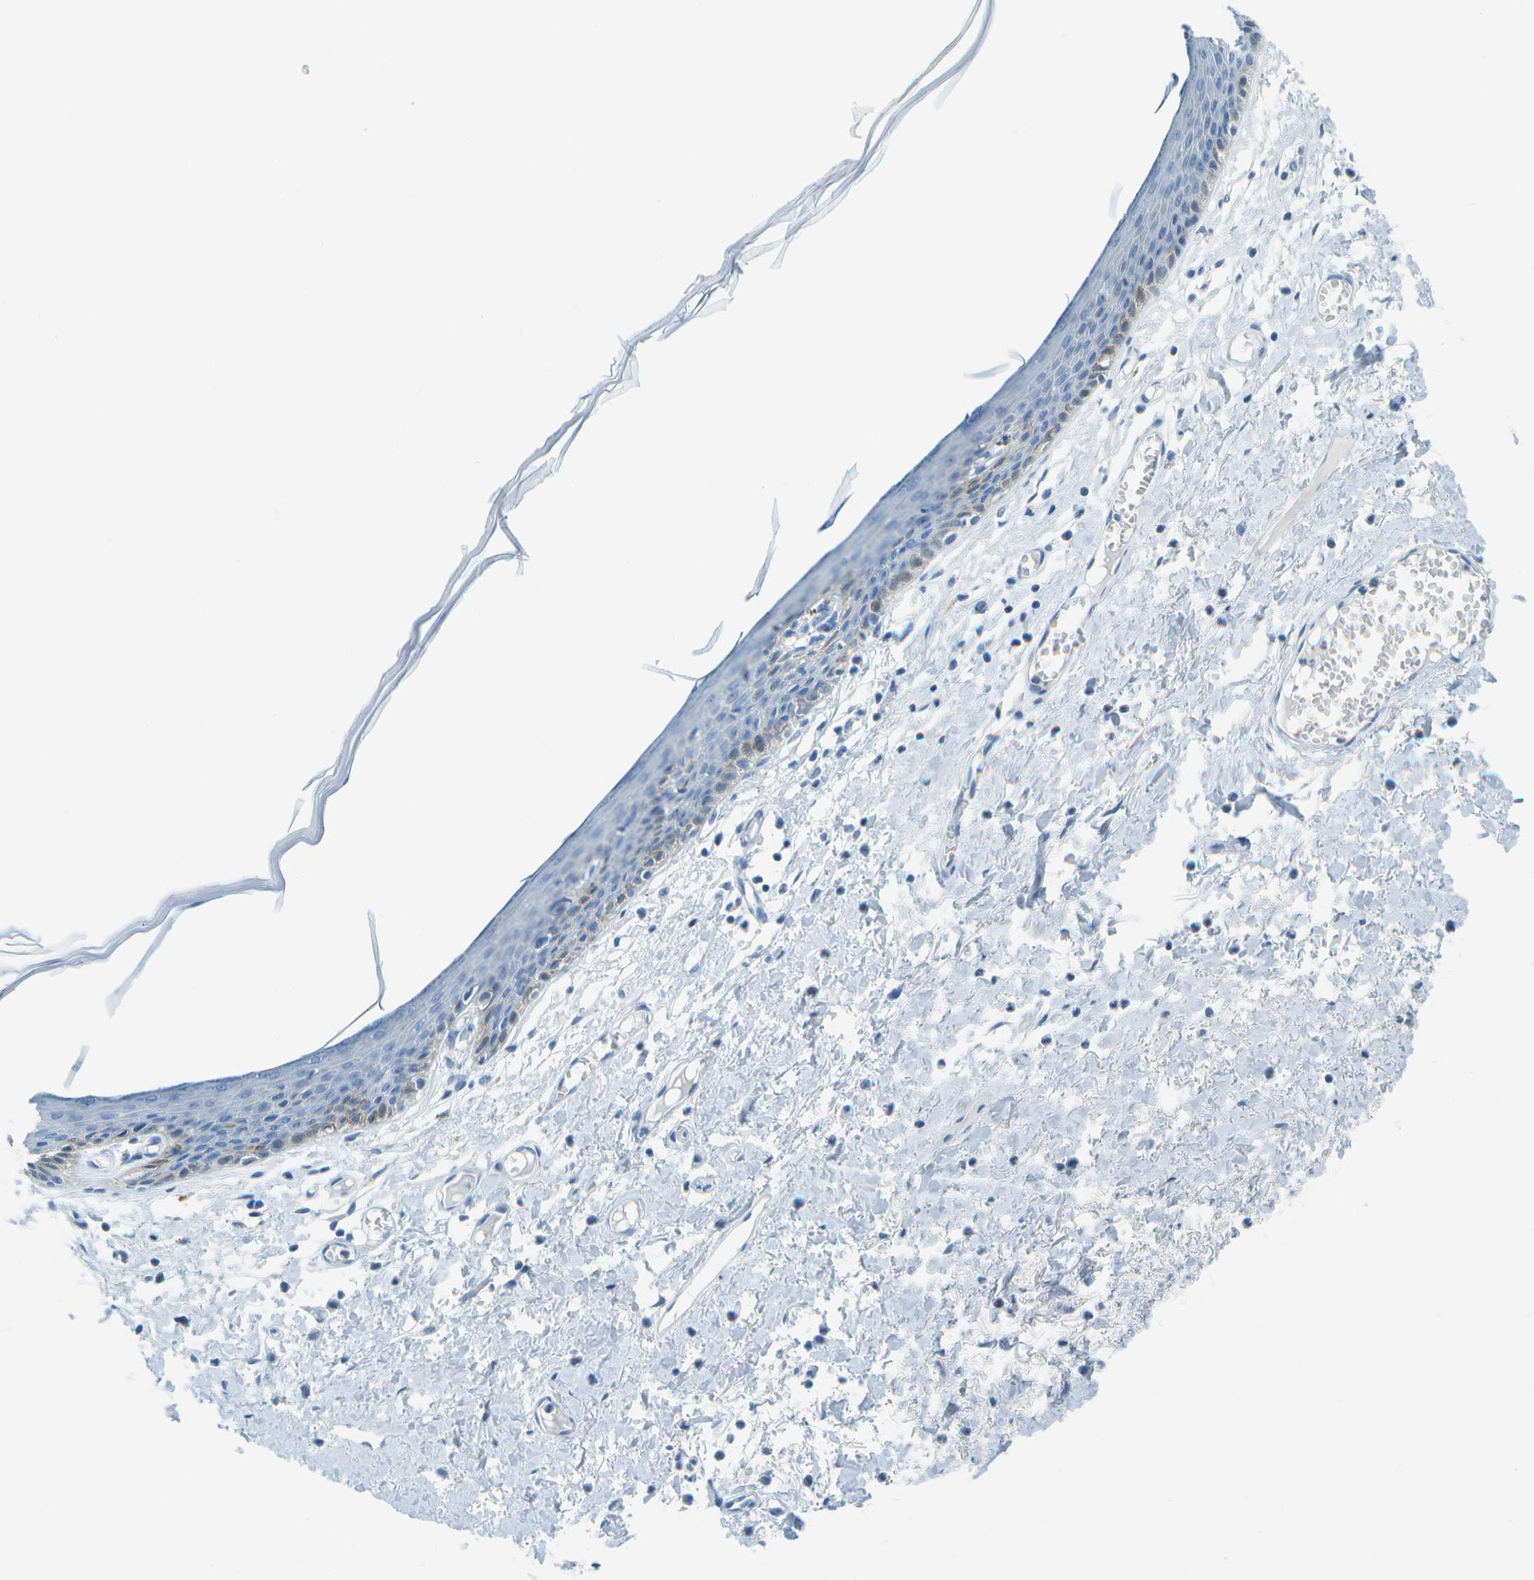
{"staining": {"intensity": "weak", "quantity": "<25%", "location": "cytoplasmic/membranous"}, "tissue": "skin", "cell_type": "Epidermal cells", "image_type": "normal", "snomed": [{"axis": "morphology", "description": "Normal tissue, NOS"}, {"axis": "topography", "description": "Vulva"}], "caption": "Immunohistochemistry of unremarkable human skin demonstrates no positivity in epidermal cells. (DAB (3,3'-diaminobenzidine) immunohistochemistry (IHC) visualized using brightfield microscopy, high magnification).", "gene": "CDHR2", "patient": {"sex": "female", "age": 54}}